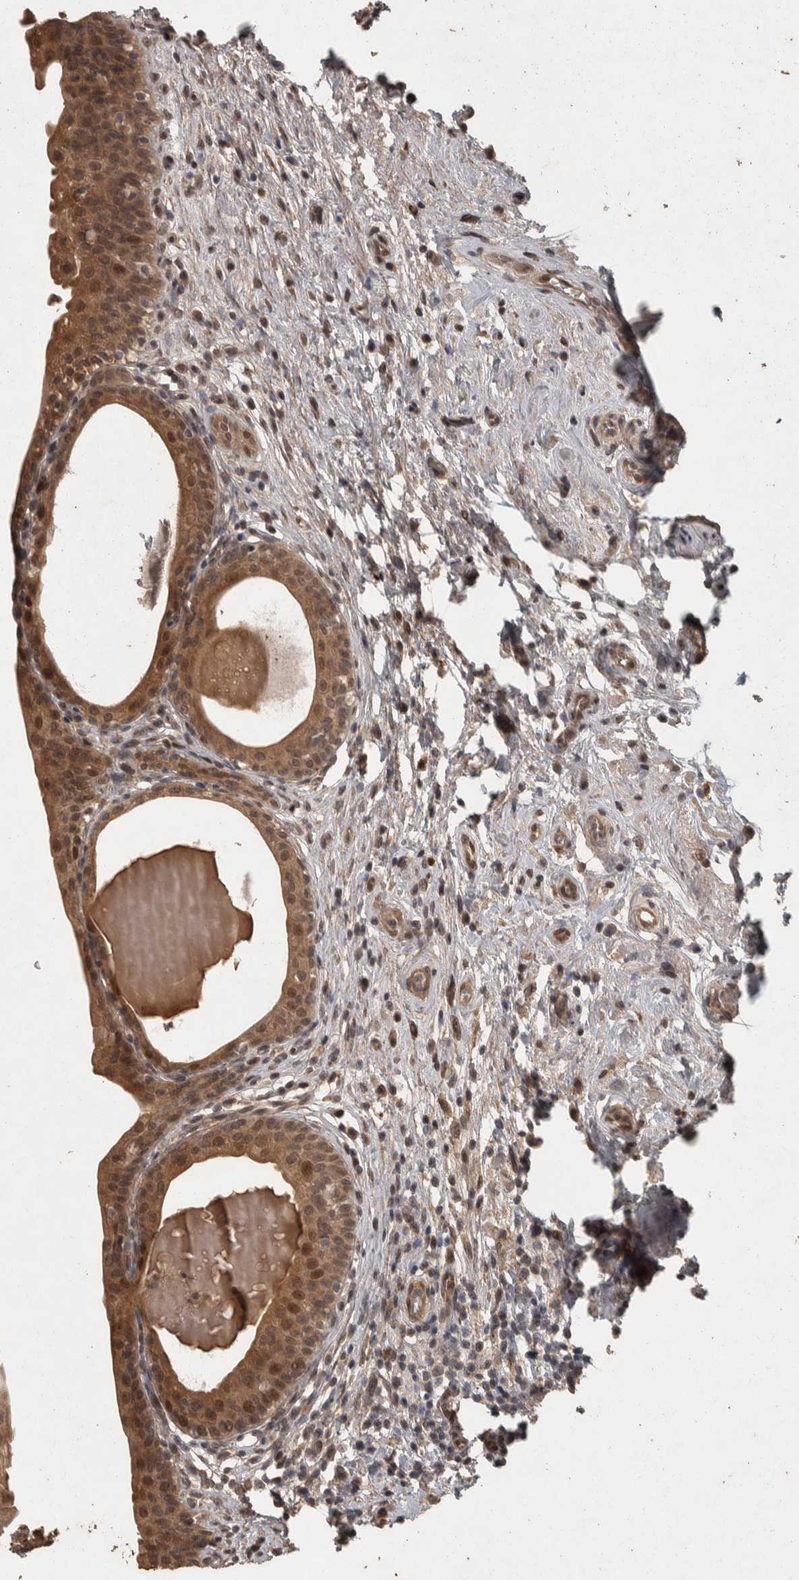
{"staining": {"intensity": "moderate", "quantity": "25%-75%", "location": "cytoplasmic/membranous,nuclear"}, "tissue": "urinary bladder", "cell_type": "Urothelial cells", "image_type": "normal", "snomed": [{"axis": "morphology", "description": "Normal tissue, NOS"}, {"axis": "topography", "description": "Urinary bladder"}], "caption": "Immunohistochemical staining of unremarkable urinary bladder displays medium levels of moderate cytoplasmic/membranous,nuclear staining in about 25%-75% of urothelial cells.", "gene": "ACO1", "patient": {"sex": "male", "age": 83}}